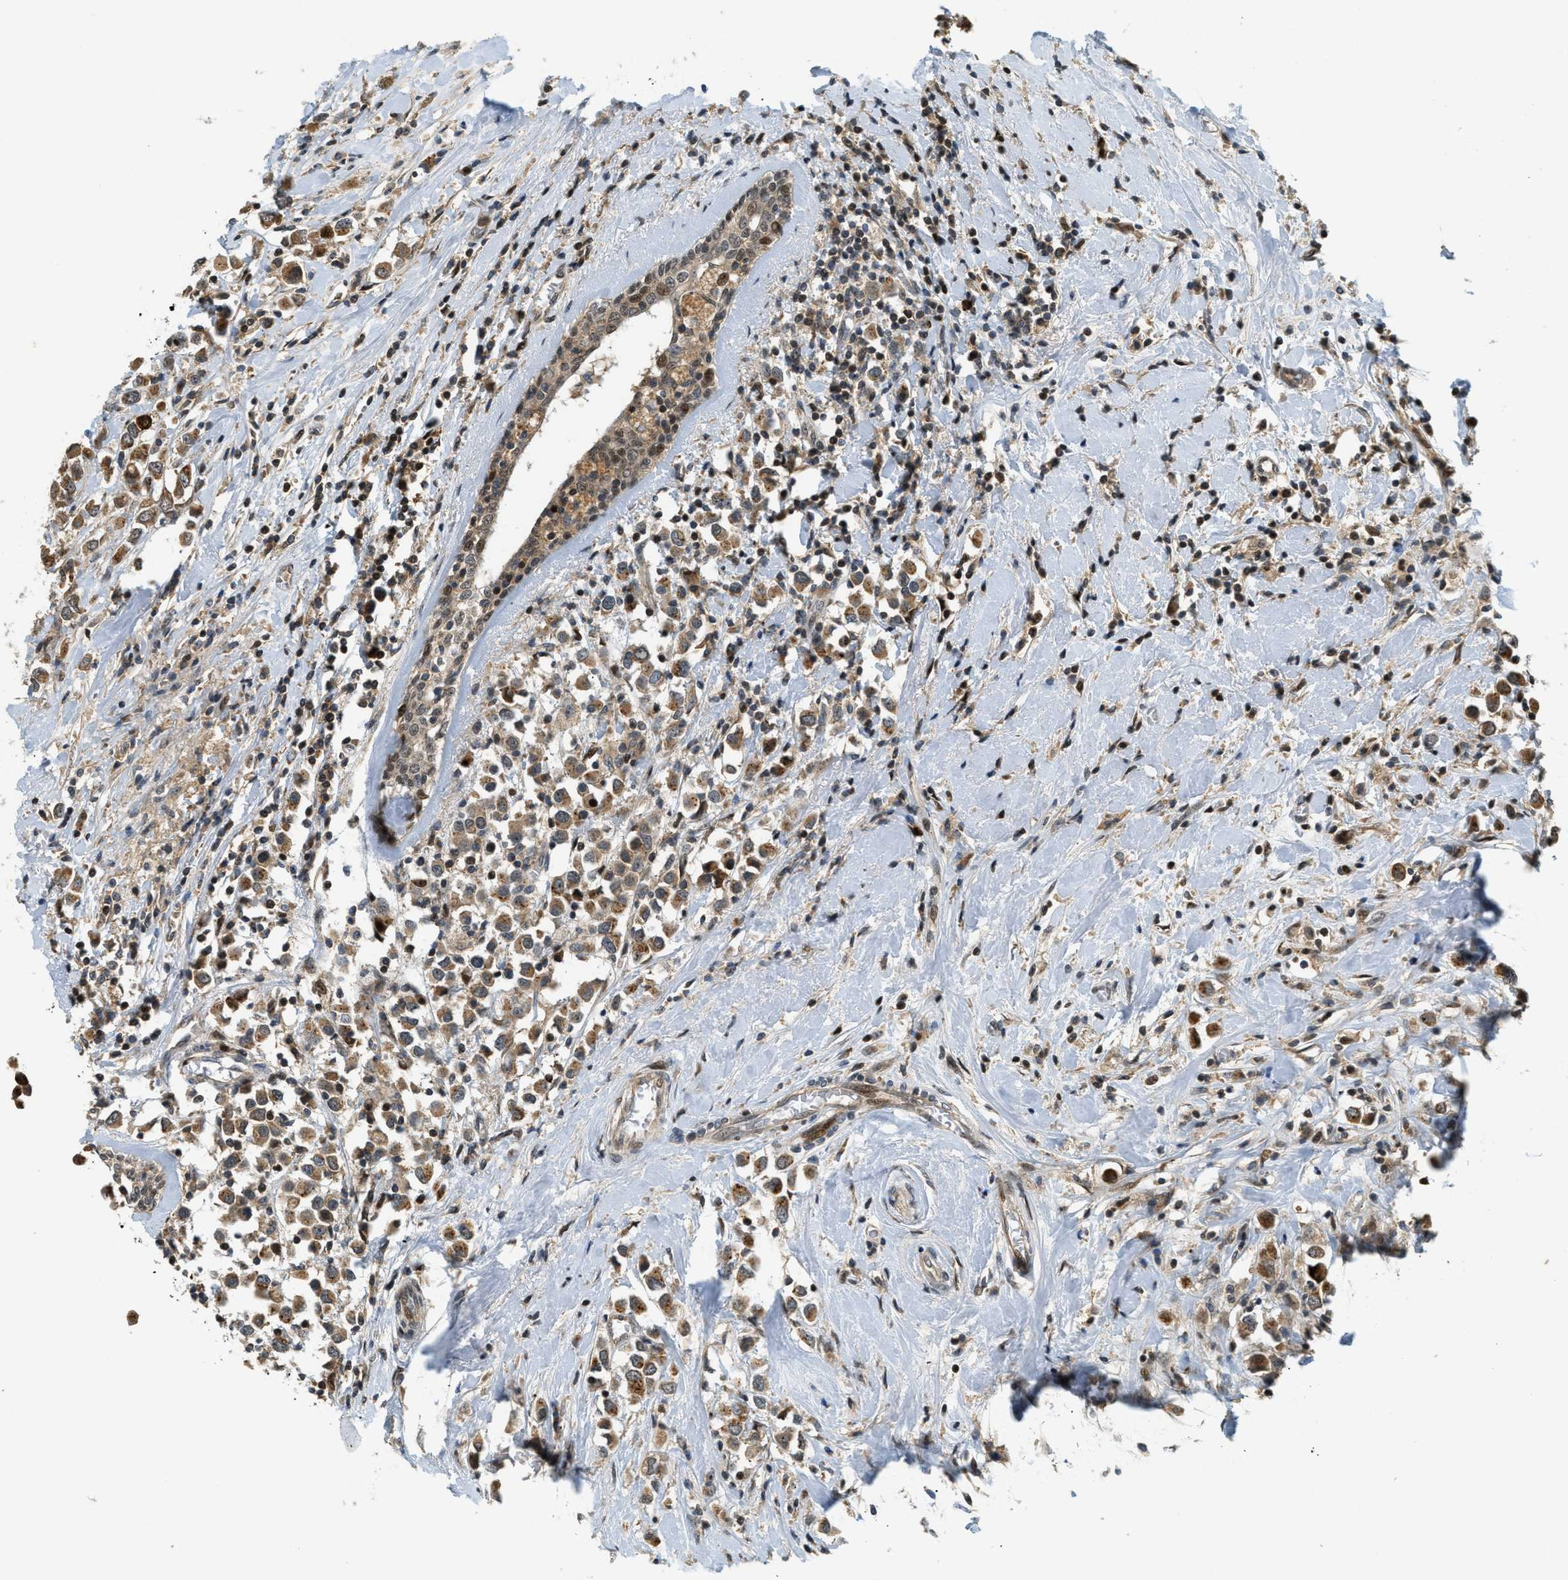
{"staining": {"intensity": "moderate", "quantity": ">75%", "location": "cytoplasmic/membranous"}, "tissue": "breast cancer", "cell_type": "Tumor cells", "image_type": "cancer", "snomed": [{"axis": "morphology", "description": "Duct carcinoma"}, {"axis": "topography", "description": "Breast"}], "caption": "Immunohistochemical staining of human invasive ductal carcinoma (breast) reveals medium levels of moderate cytoplasmic/membranous protein expression in about >75% of tumor cells.", "gene": "TRAPPC14", "patient": {"sex": "female", "age": 61}}